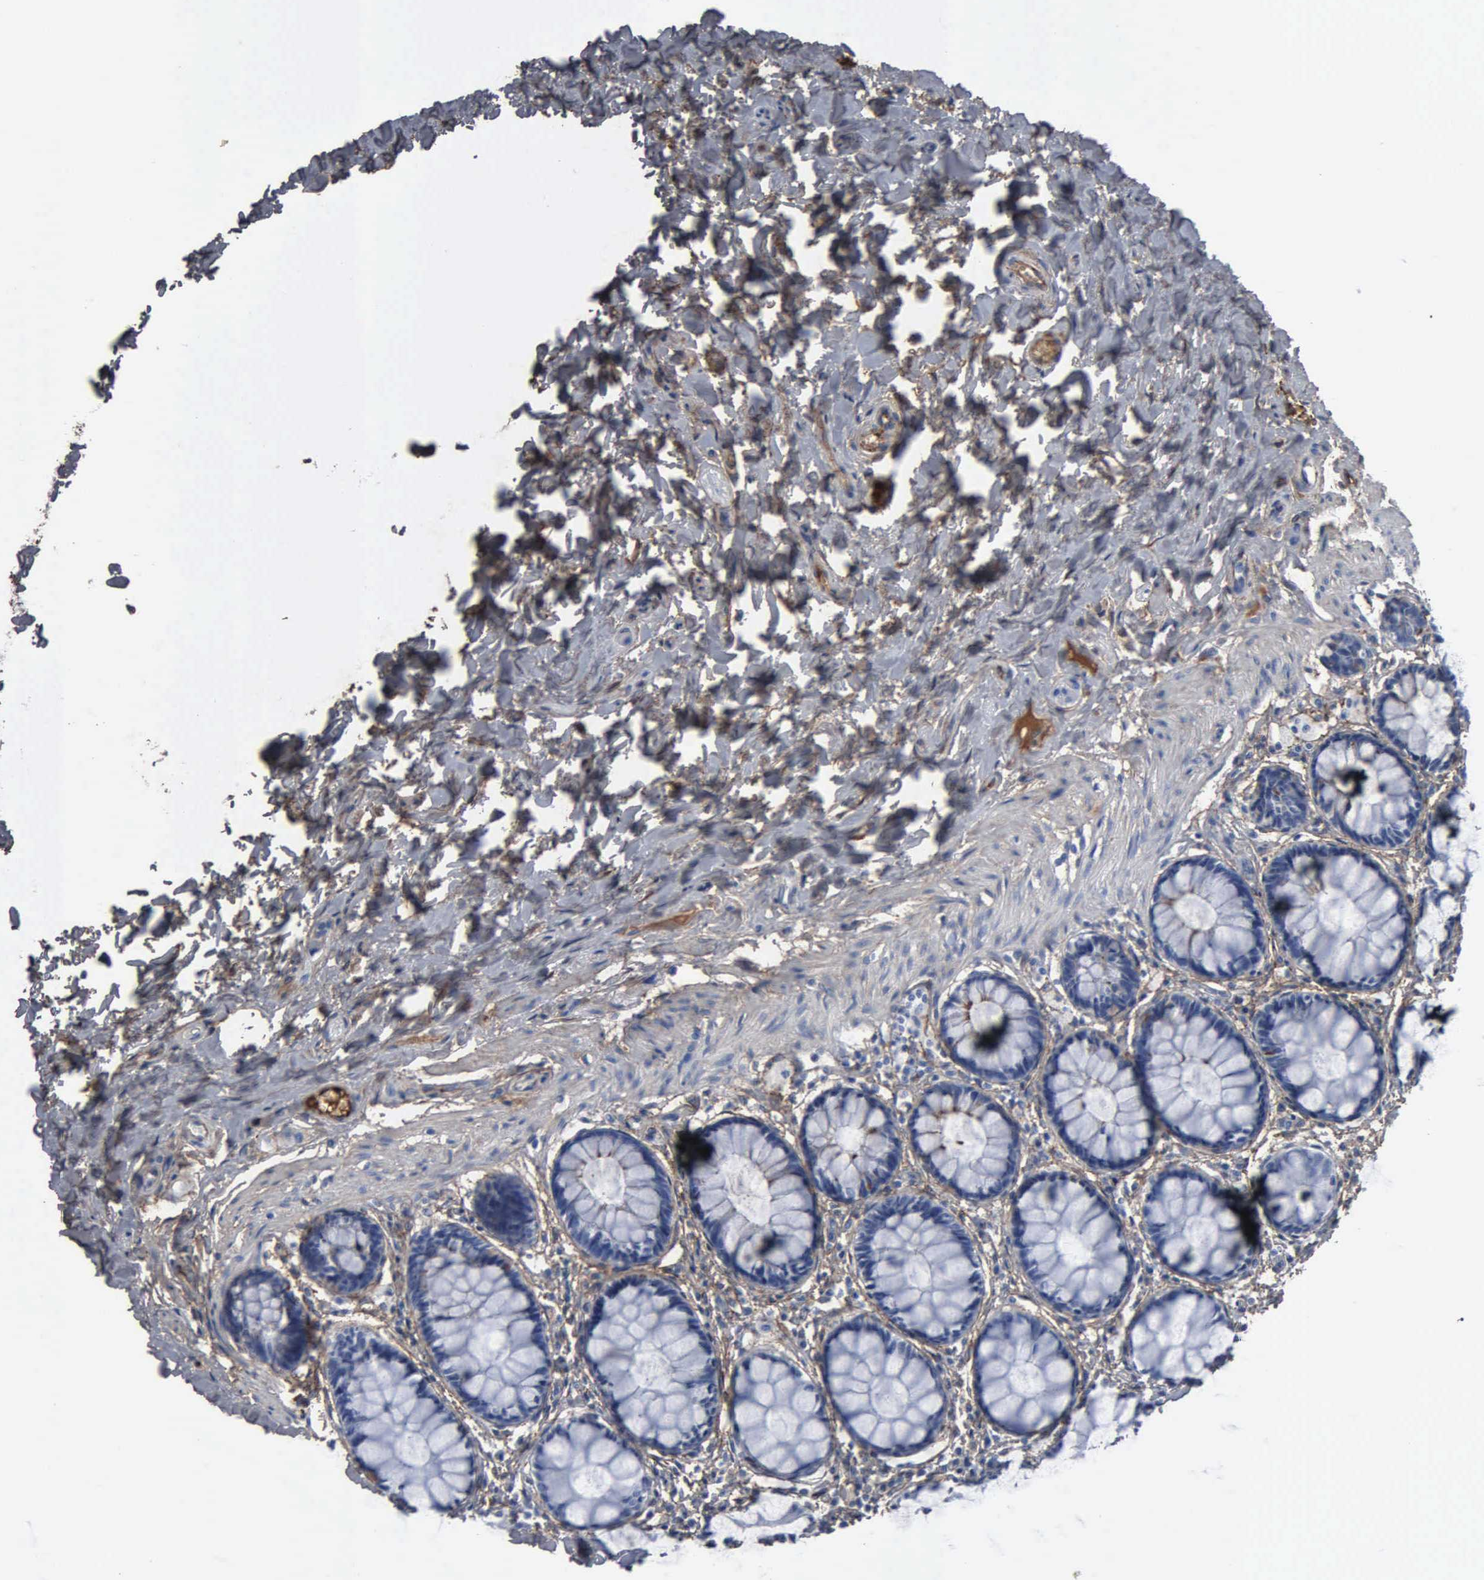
{"staining": {"intensity": "negative", "quantity": "none", "location": "none"}, "tissue": "rectum", "cell_type": "Glandular cells", "image_type": "normal", "snomed": [{"axis": "morphology", "description": "Normal tissue, NOS"}, {"axis": "topography", "description": "Rectum"}], "caption": "Rectum was stained to show a protein in brown. There is no significant staining in glandular cells. (DAB immunohistochemistry (IHC) visualized using brightfield microscopy, high magnification).", "gene": "FN1", "patient": {"sex": "male", "age": 86}}